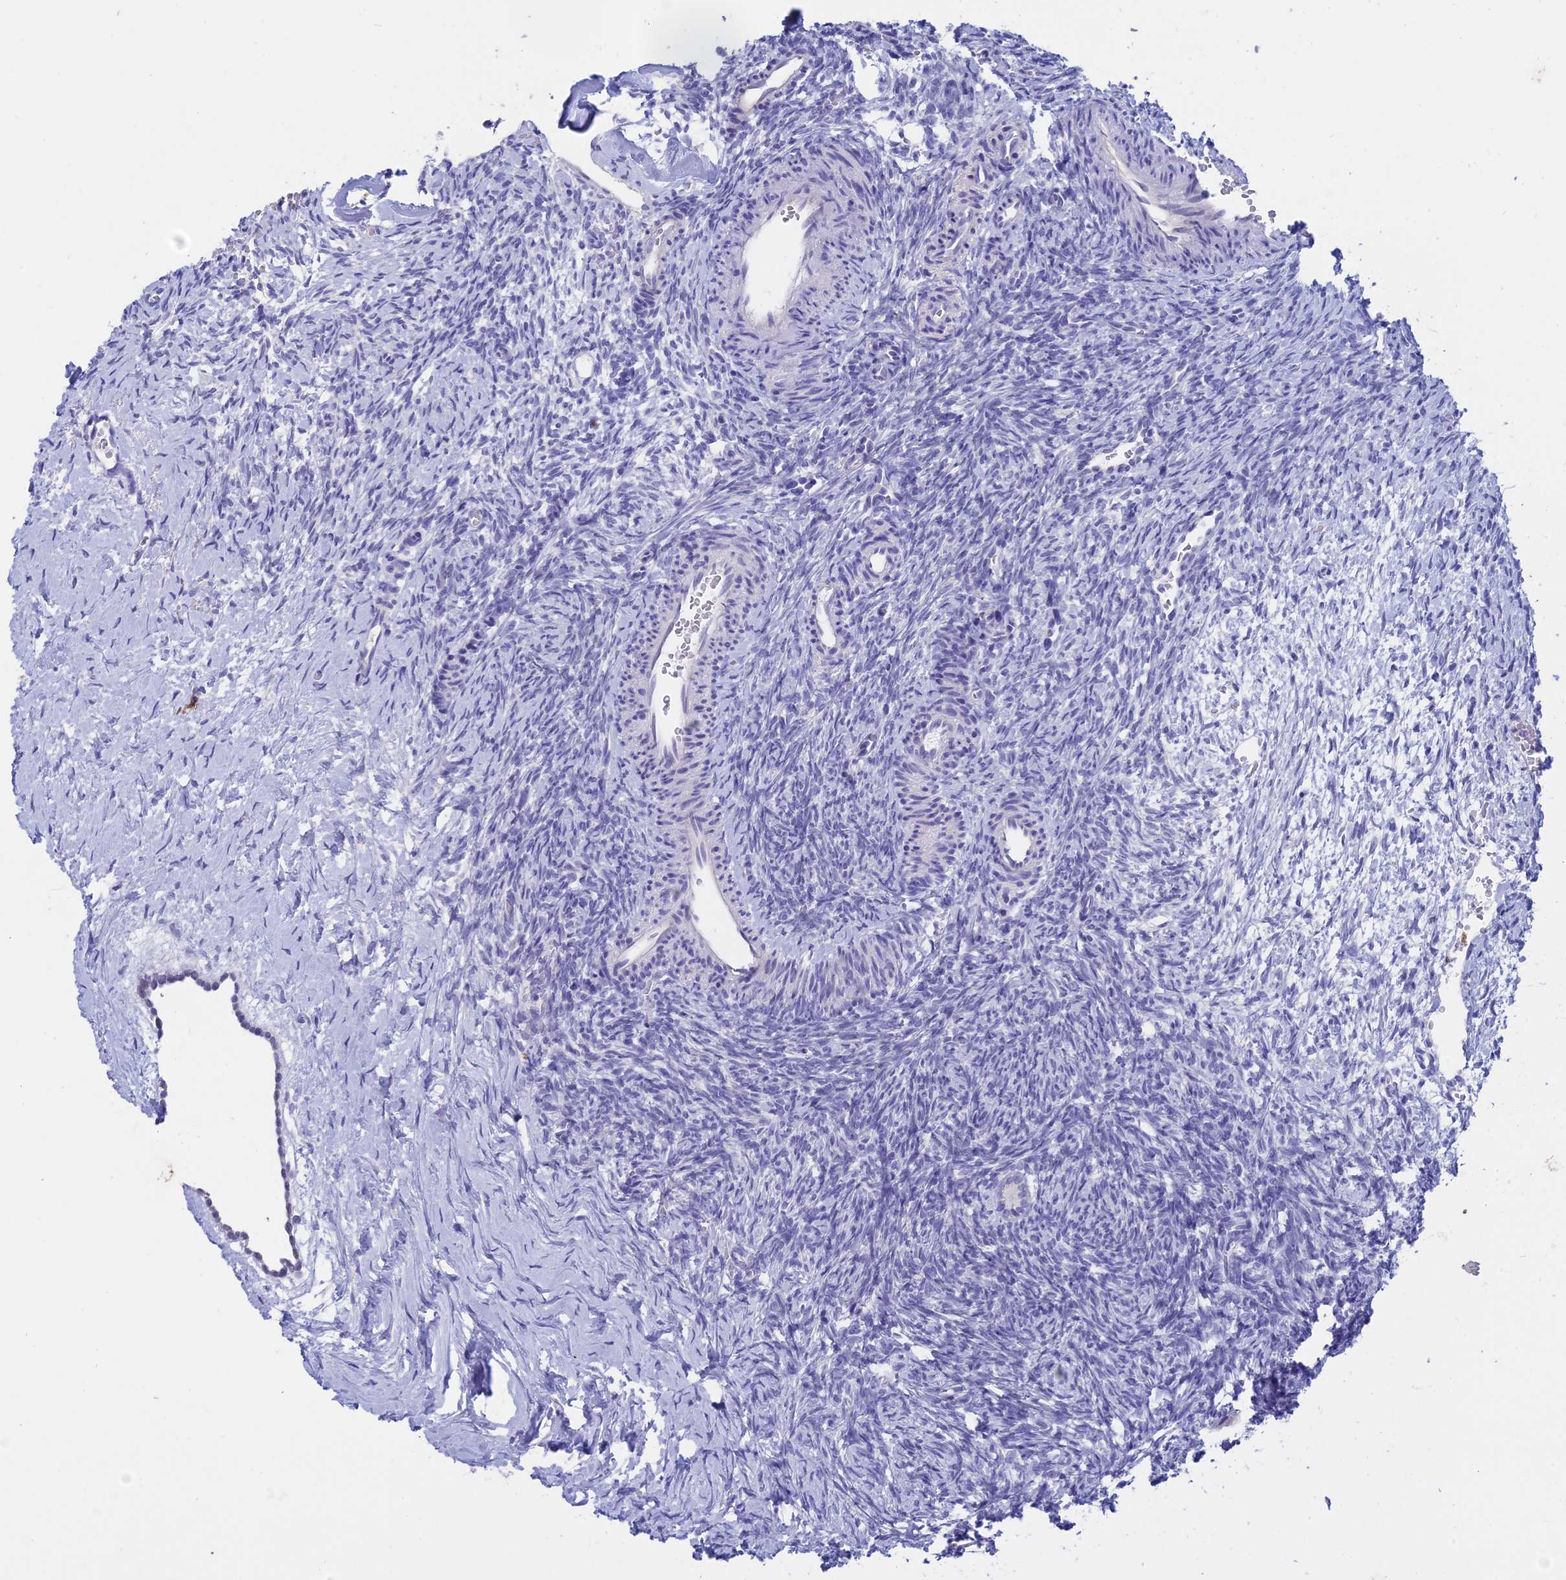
{"staining": {"intensity": "negative", "quantity": "none", "location": "none"}, "tissue": "ovary", "cell_type": "Ovarian stroma cells", "image_type": "normal", "snomed": [{"axis": "morphology", "description": "Normal tissue, NOS"}, {"axis": "topography", "description": "Ovary"}], "caption": "Ovarian stroma cells show no significant expression in benign ovary. The staining is performed using DAB brown chromogen with nuclei counter-stained in using hematoxylin.", "gene": "BTBD19", "patient": {"sex": "female", "age": 39}}